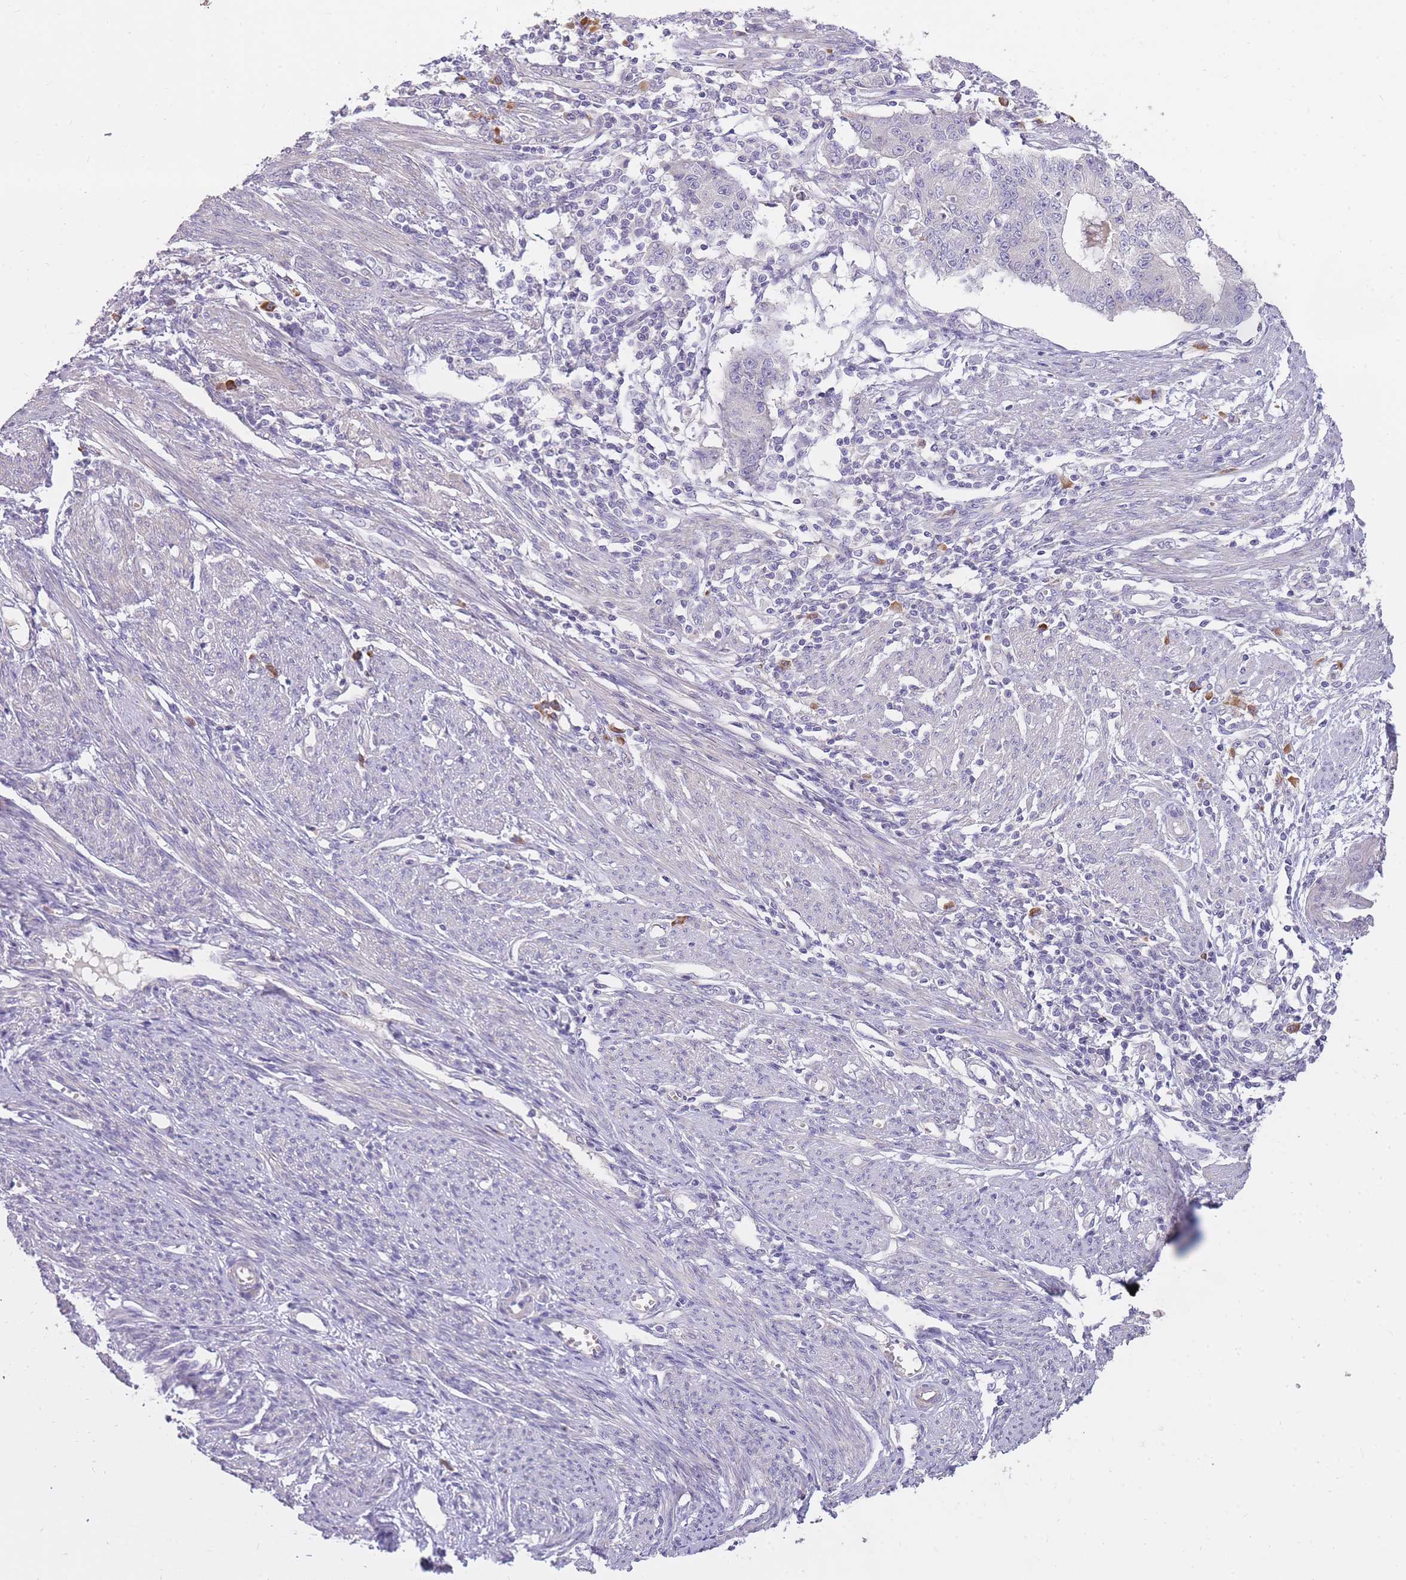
{"staining": {"intensity": "negative", "quantity": "none", "location": "none"}, "tissue": "endometrial cancer", "cell_type": "Tumor cells", "image_type": "cancer", "snomed": [{"axis": "morphology", "description": "Adenocarcinoma, NOS"}, {"axis": "topography", "description": "Endometrium"}], "caption": "Immunohistochemistry (IHC) of adenocarcinoma (endometrial) shows no expression in tumor cells. (DAB (3,3'-diaminobenzidine) immunohistochemistry with hematoxylin counter stain).", "gene": "FRG2C", "patient": {"sex": "female", "age": 56}}